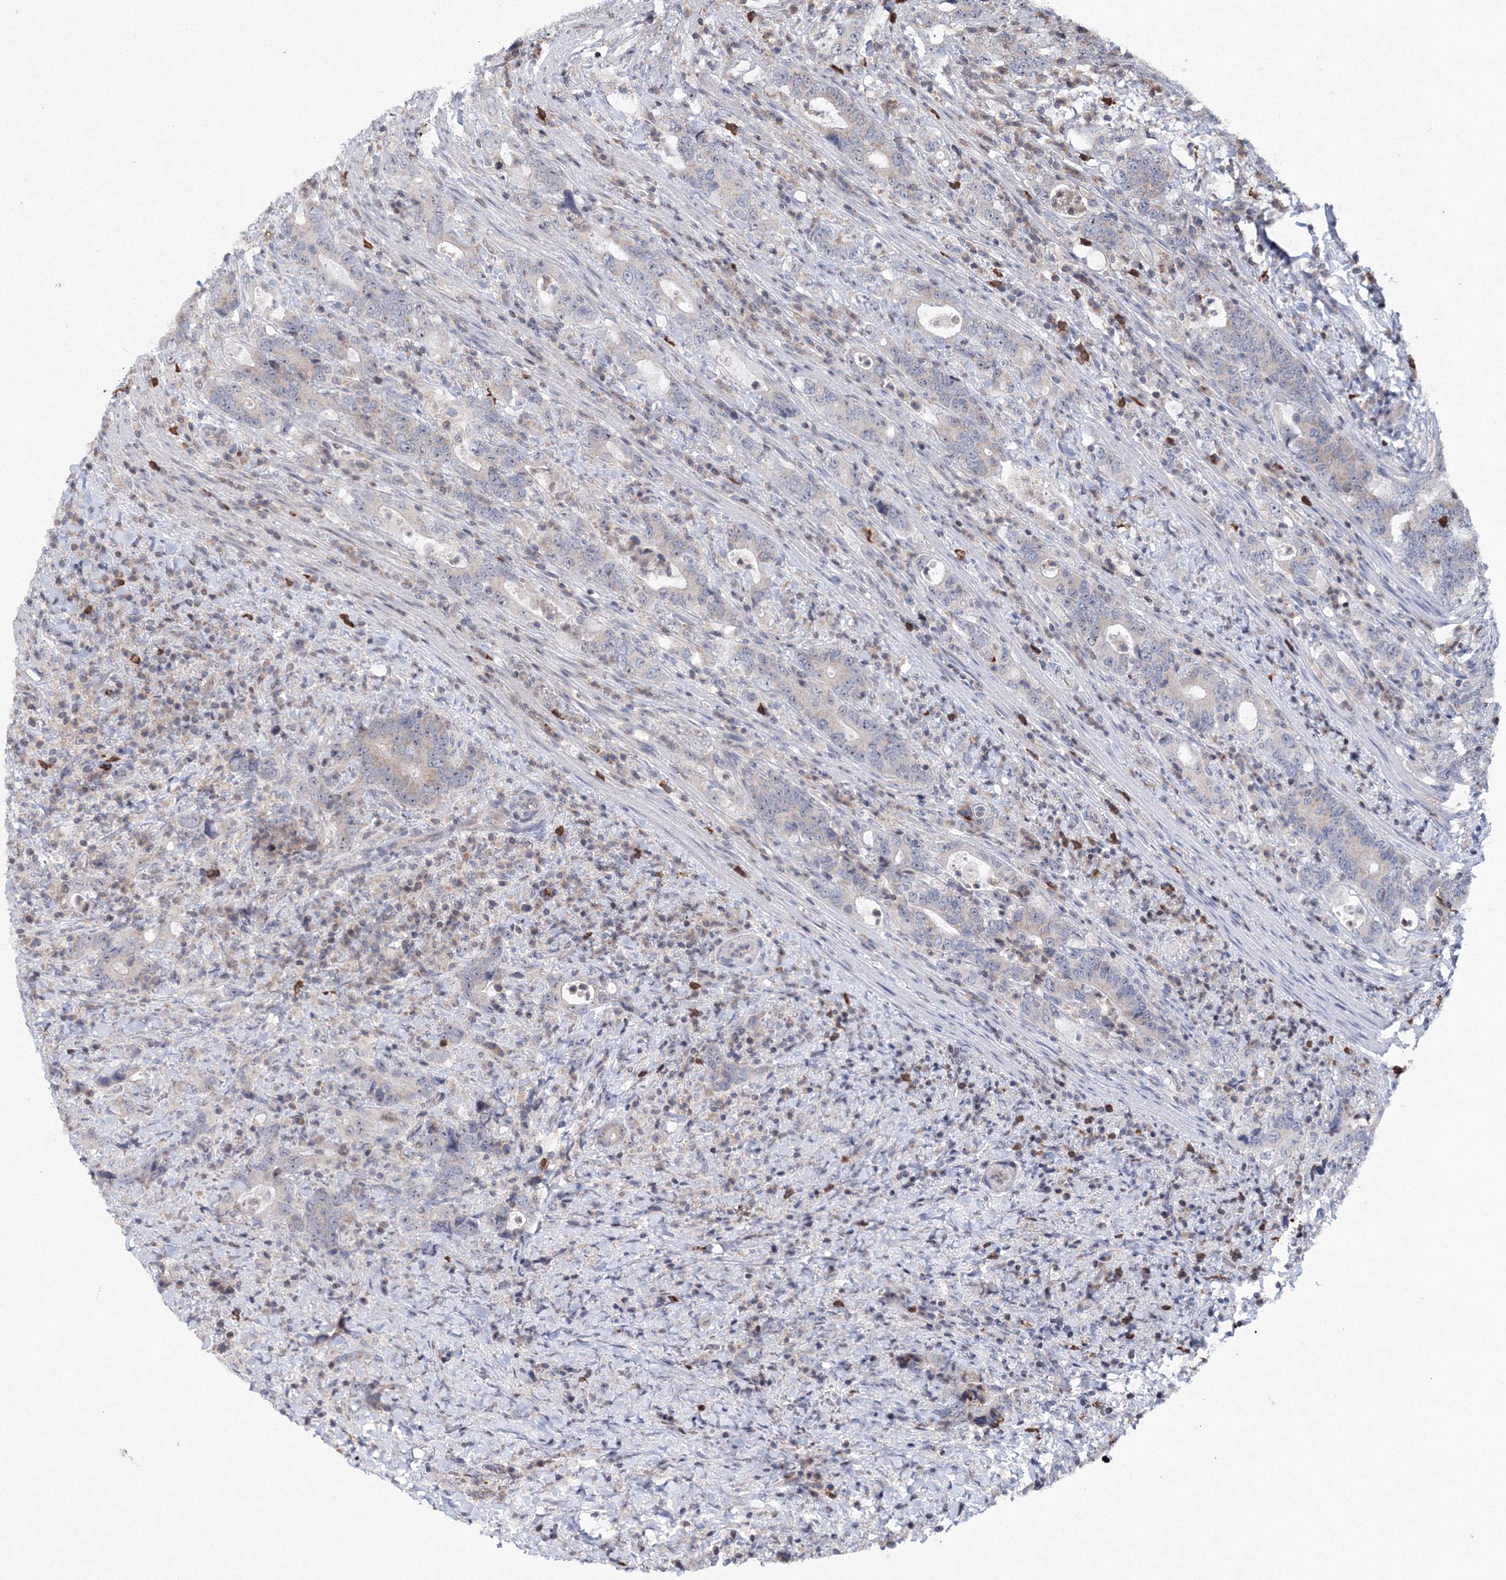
{"staining": {"intensity": "weak", "quantity": "<25%", "location": "cytoplasmic/membranous"}, "tissue": "colorectal cancer", "cell_type": "Tumor cells", "image_type": "cancer", "snomed": [{"axis": "morphology", "description": "Adenocarcinoma, NOS"}, {"axis": "topography", "description": "Colon"}], "caption": "A high-resolution image shows IHC staining of adenocarcinoma (colorectal), which exhibits no significant expression in tumor cells.", "gene": "MKRN2", "patient": {"sex": "female", "age": 75}}